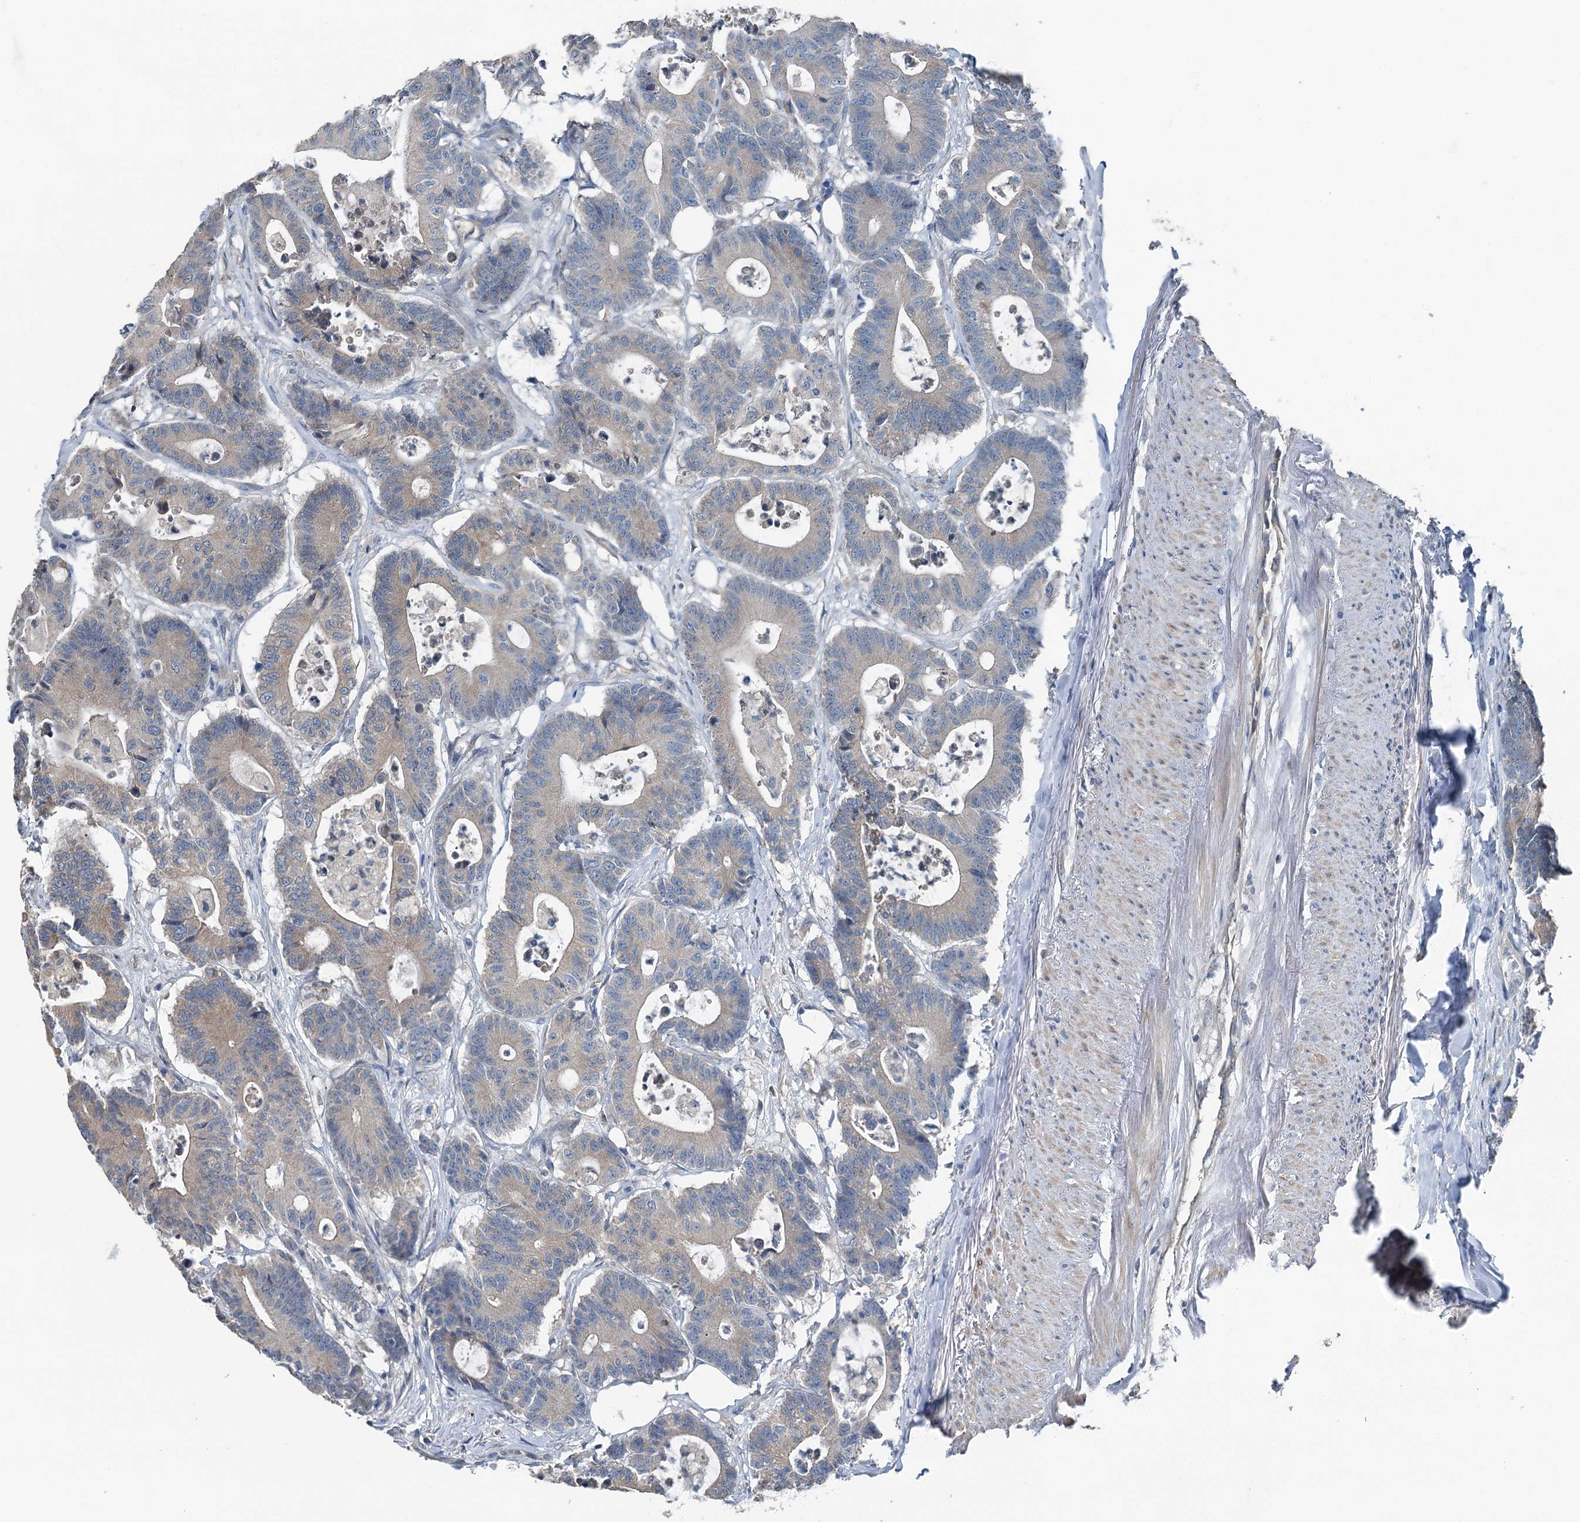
{"staining": {"intensity": "weak", "quantity": ">75%", "location": "cytoplasmic/membranous"}, "tissue": "colorectal cancer", "cell_type": "Tumor cells", "image_type": "cancer", "snomed": [{"axis": "morphology", "description": "Adenocarcinoma, NOS"}, {"axis": "topography", "description": "Colon"}], "caption": "An image of human colorectal cancer stained for a protein shows weak cytoplasmic/membranous brown staining in tumor cells. (Stains: DAB in brown, nuclei in blue, Microscopy: brightfield microscopy at high magnification).", "gene": "C6orf120", "patient": {"sex": "female", "age": 84}}